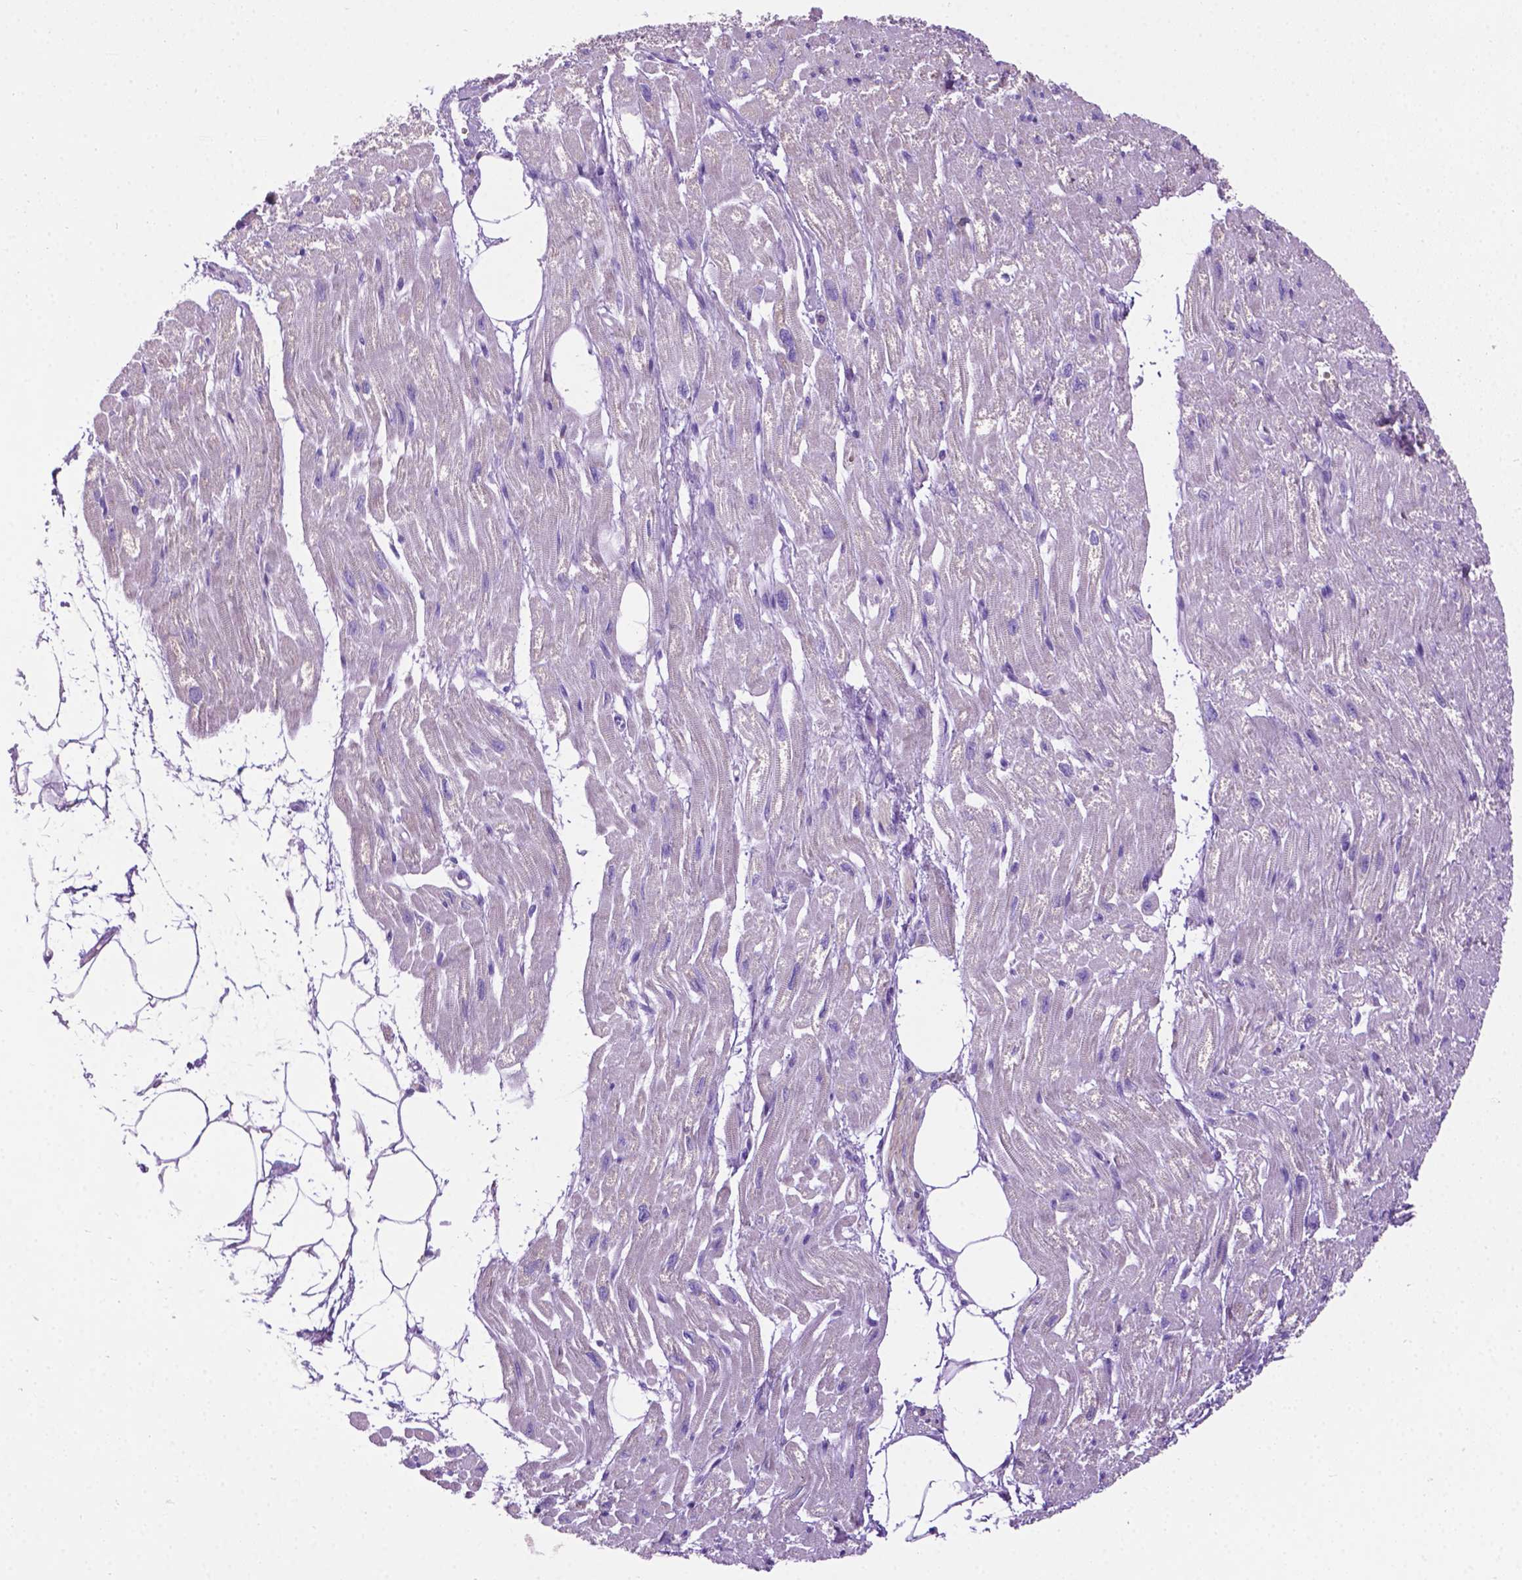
{"staining": {"intensity": "negative", "quantity": "none", "location": "none"}, "tissue": "heart muscle", "cell_type": "Cardiomyocytes", "image_type": "normal", "snomed": [{"axis": "morphology", "description": "Normal tissue, NOS"}, {"axis": "topography", "description": "Heart"}], "caption": "DAB immunohistochemical staining of normal human heart muscle exhibits no significant staining in cardiomyocytes. The staining is performed using DAB (3,3'-diaminobenzidine) brown chromogen with nuclei counter-stained in using hematoxylin.", "gene": "TMEM132E", "patient": {"sex": "female", "age": 62}}